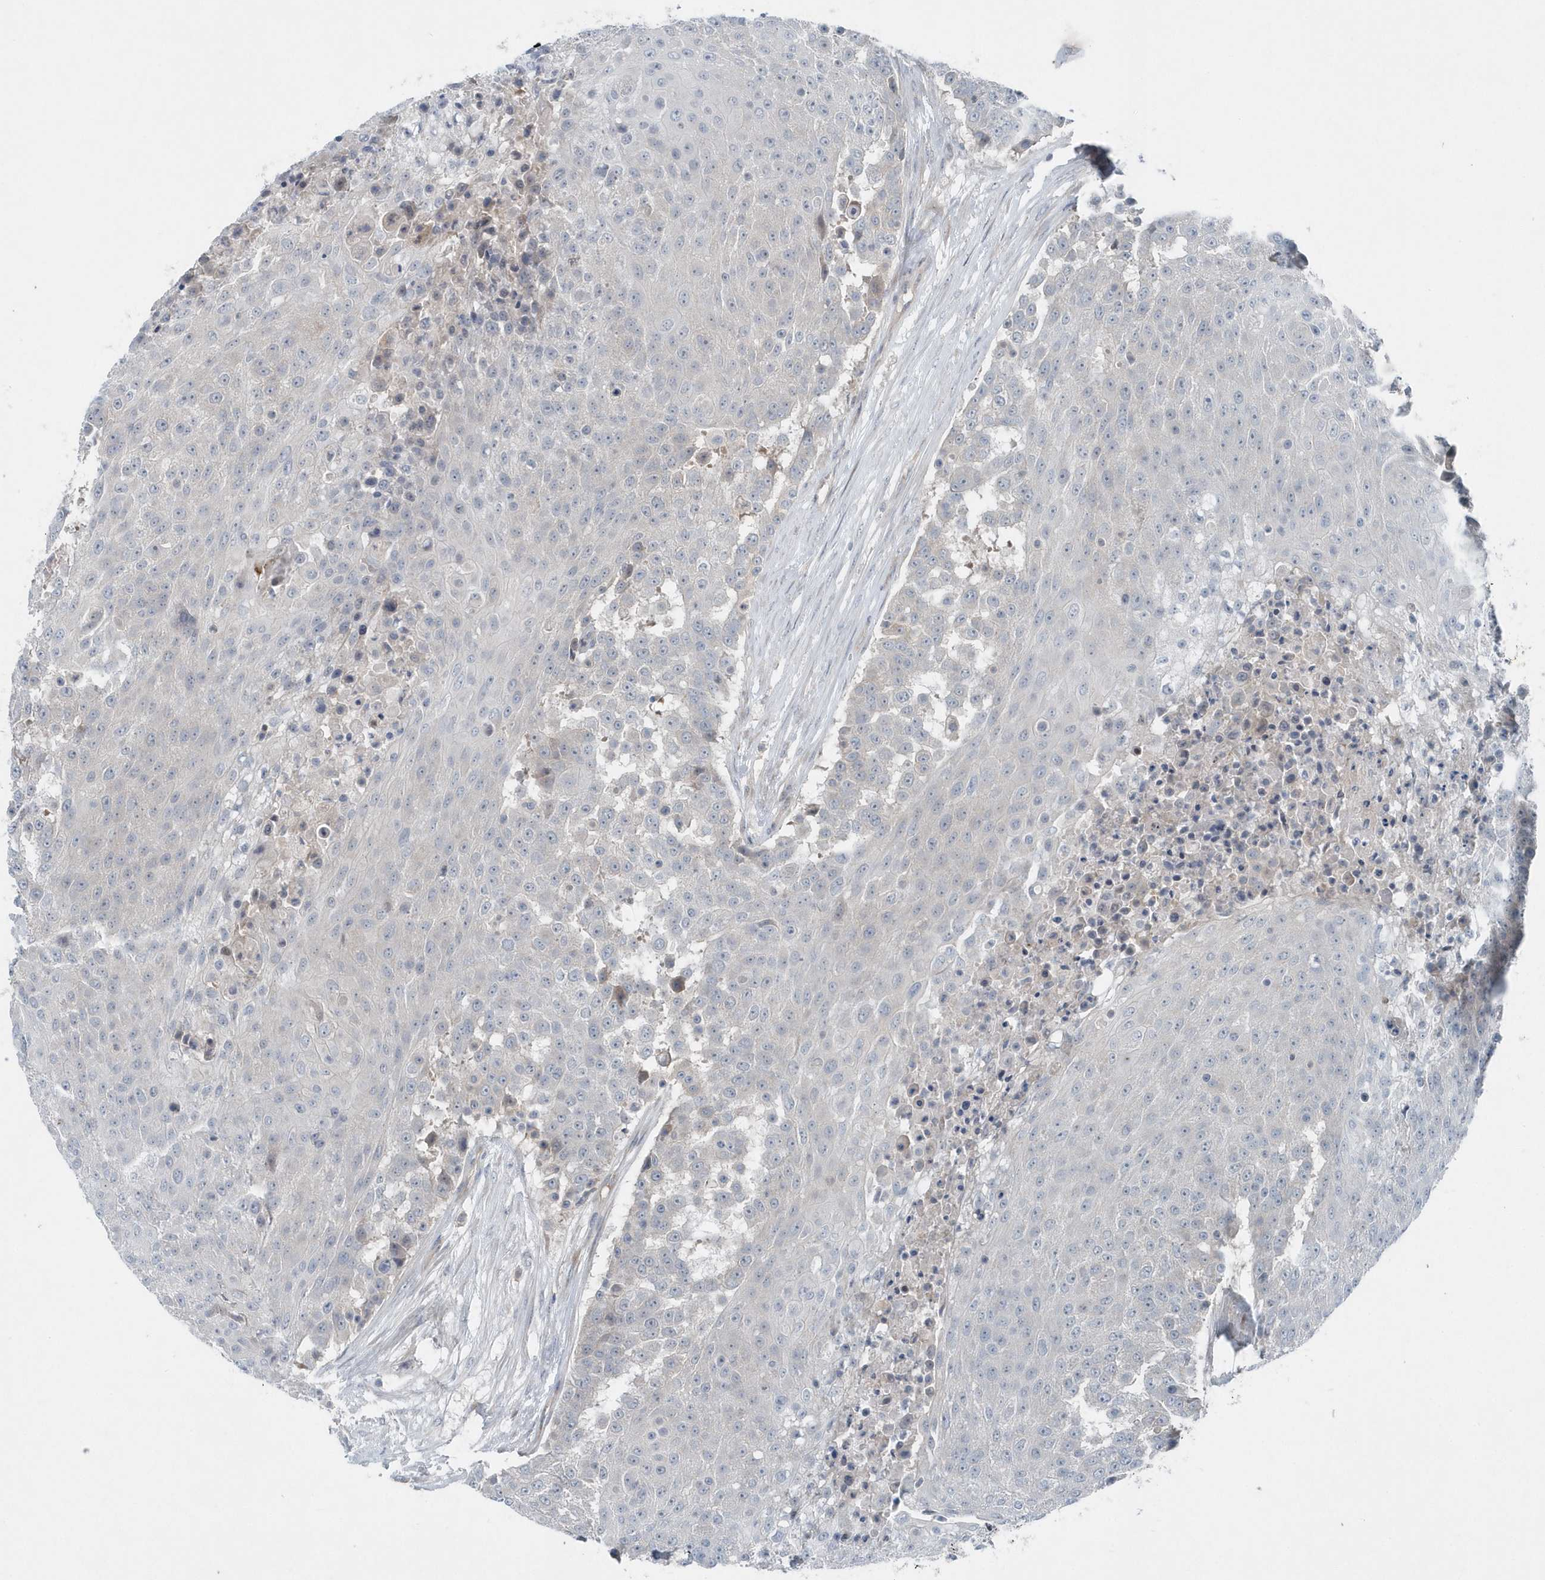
{"staining": {"intensity": "negative", "quantity": "none", "location": "none"}, "tissue": "urothelial cancer", "cell_type": "Tumor cells", "image_type": "cancer", "snomed": [{"axis": "morphology", "description": "Urothelial carcinoma, High grade"}, {"axis": "topography", "description": "Urinary bladder"}], "caption": "The photomicrograph reveals no significant positivity in tumor cells of high-grade urothelial carcinoma.", "gene": "MCC", "patient": {"sex": "female", "age": 63}}